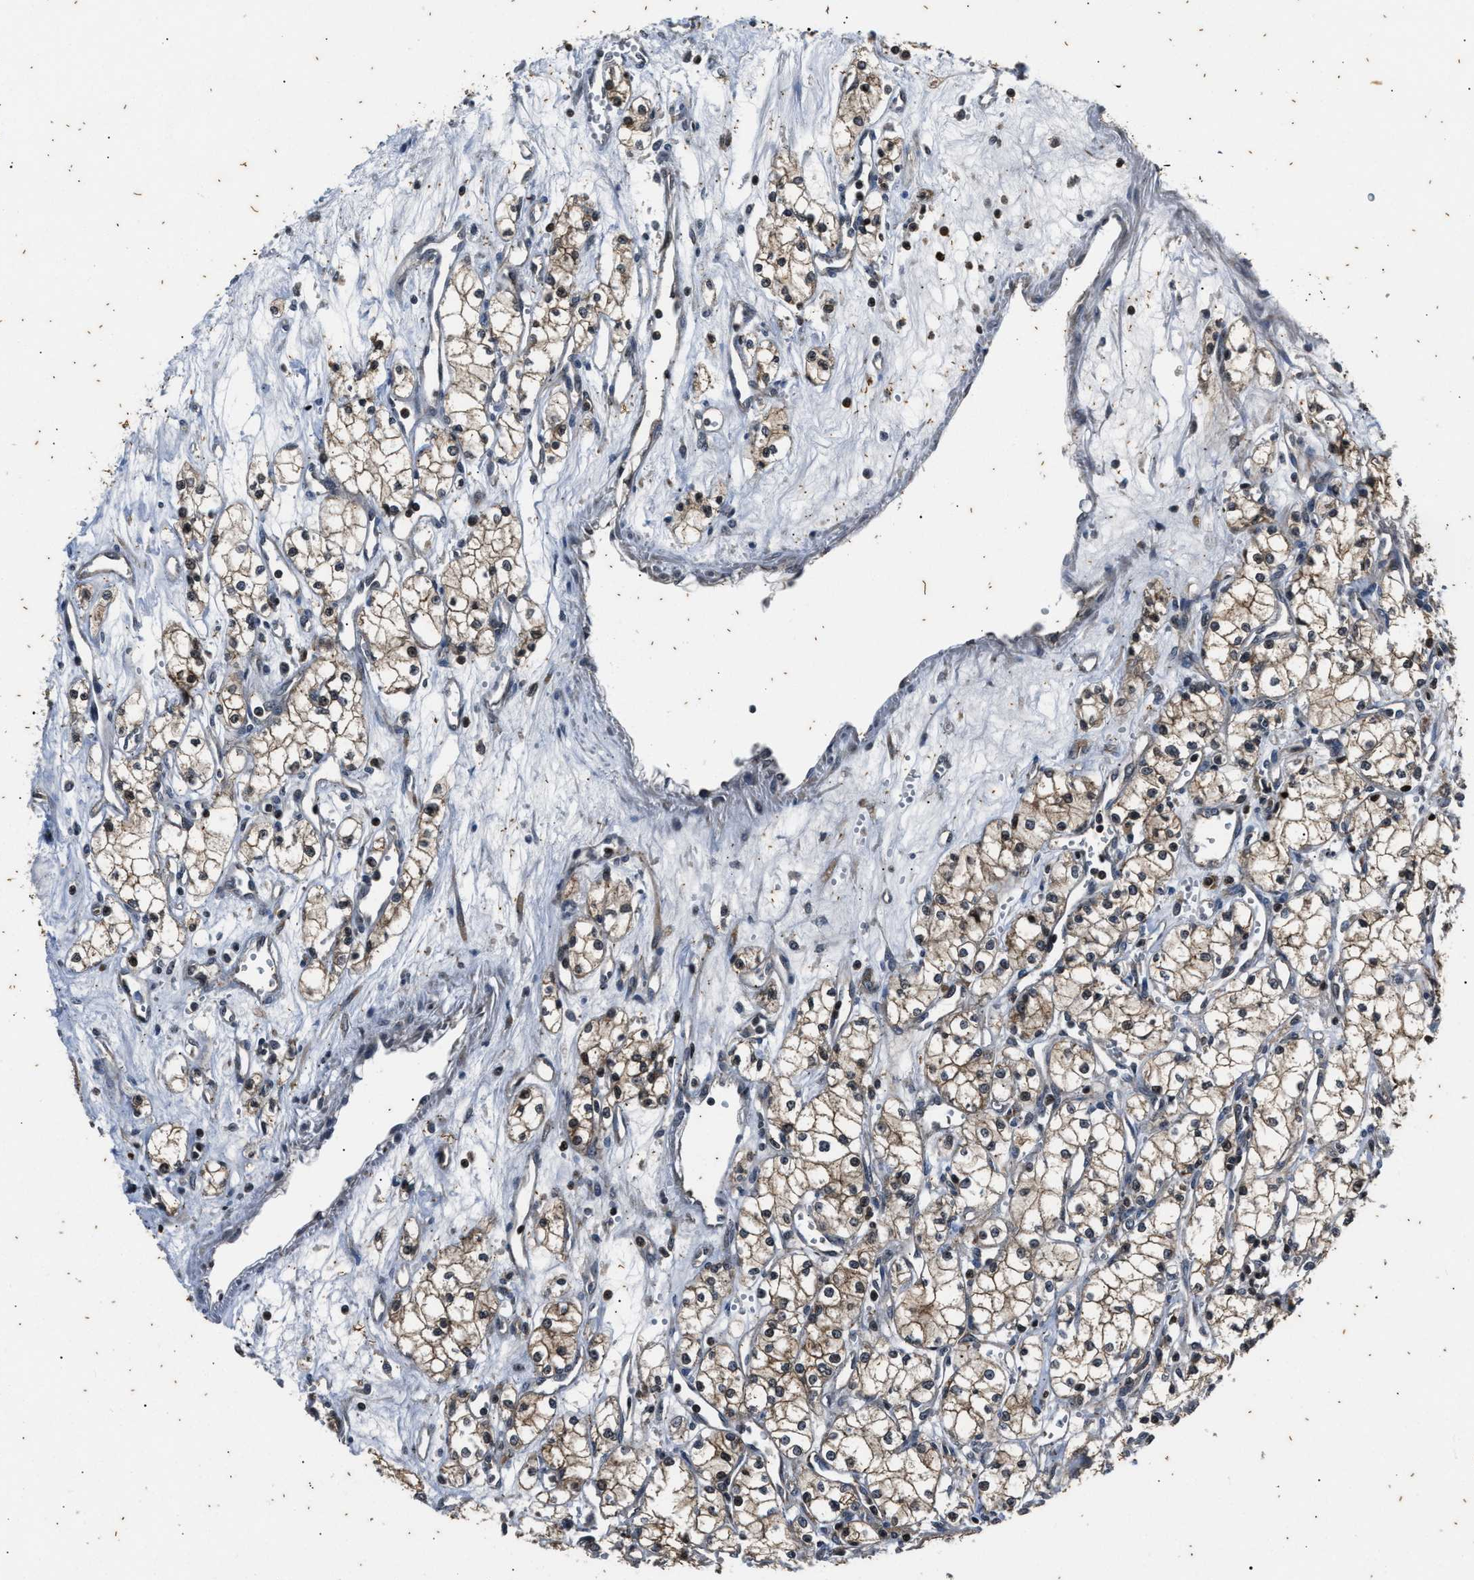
{"staining": {"intensity": "weak", "quantity": "25%-75%", "location": "cytoplasmic/membranous"}, "tissue": "renal cancer", "cell_type": "Tumor cells", "image_type": "cancer", "snomed": [{"axis": "morphology", "description": "Adenocarcinoma, NOS"}, {"axis": "topography", "description": "Kidney"}], "caption": "Human renal adenocarcinoma stained for a protein (brown) demonstrates weak cytoplasmic/membranous positive staining in about 25%-75% of tumor cells.", "gene": "PTPN7", "patient": {"sex": "male", "age": 59}}